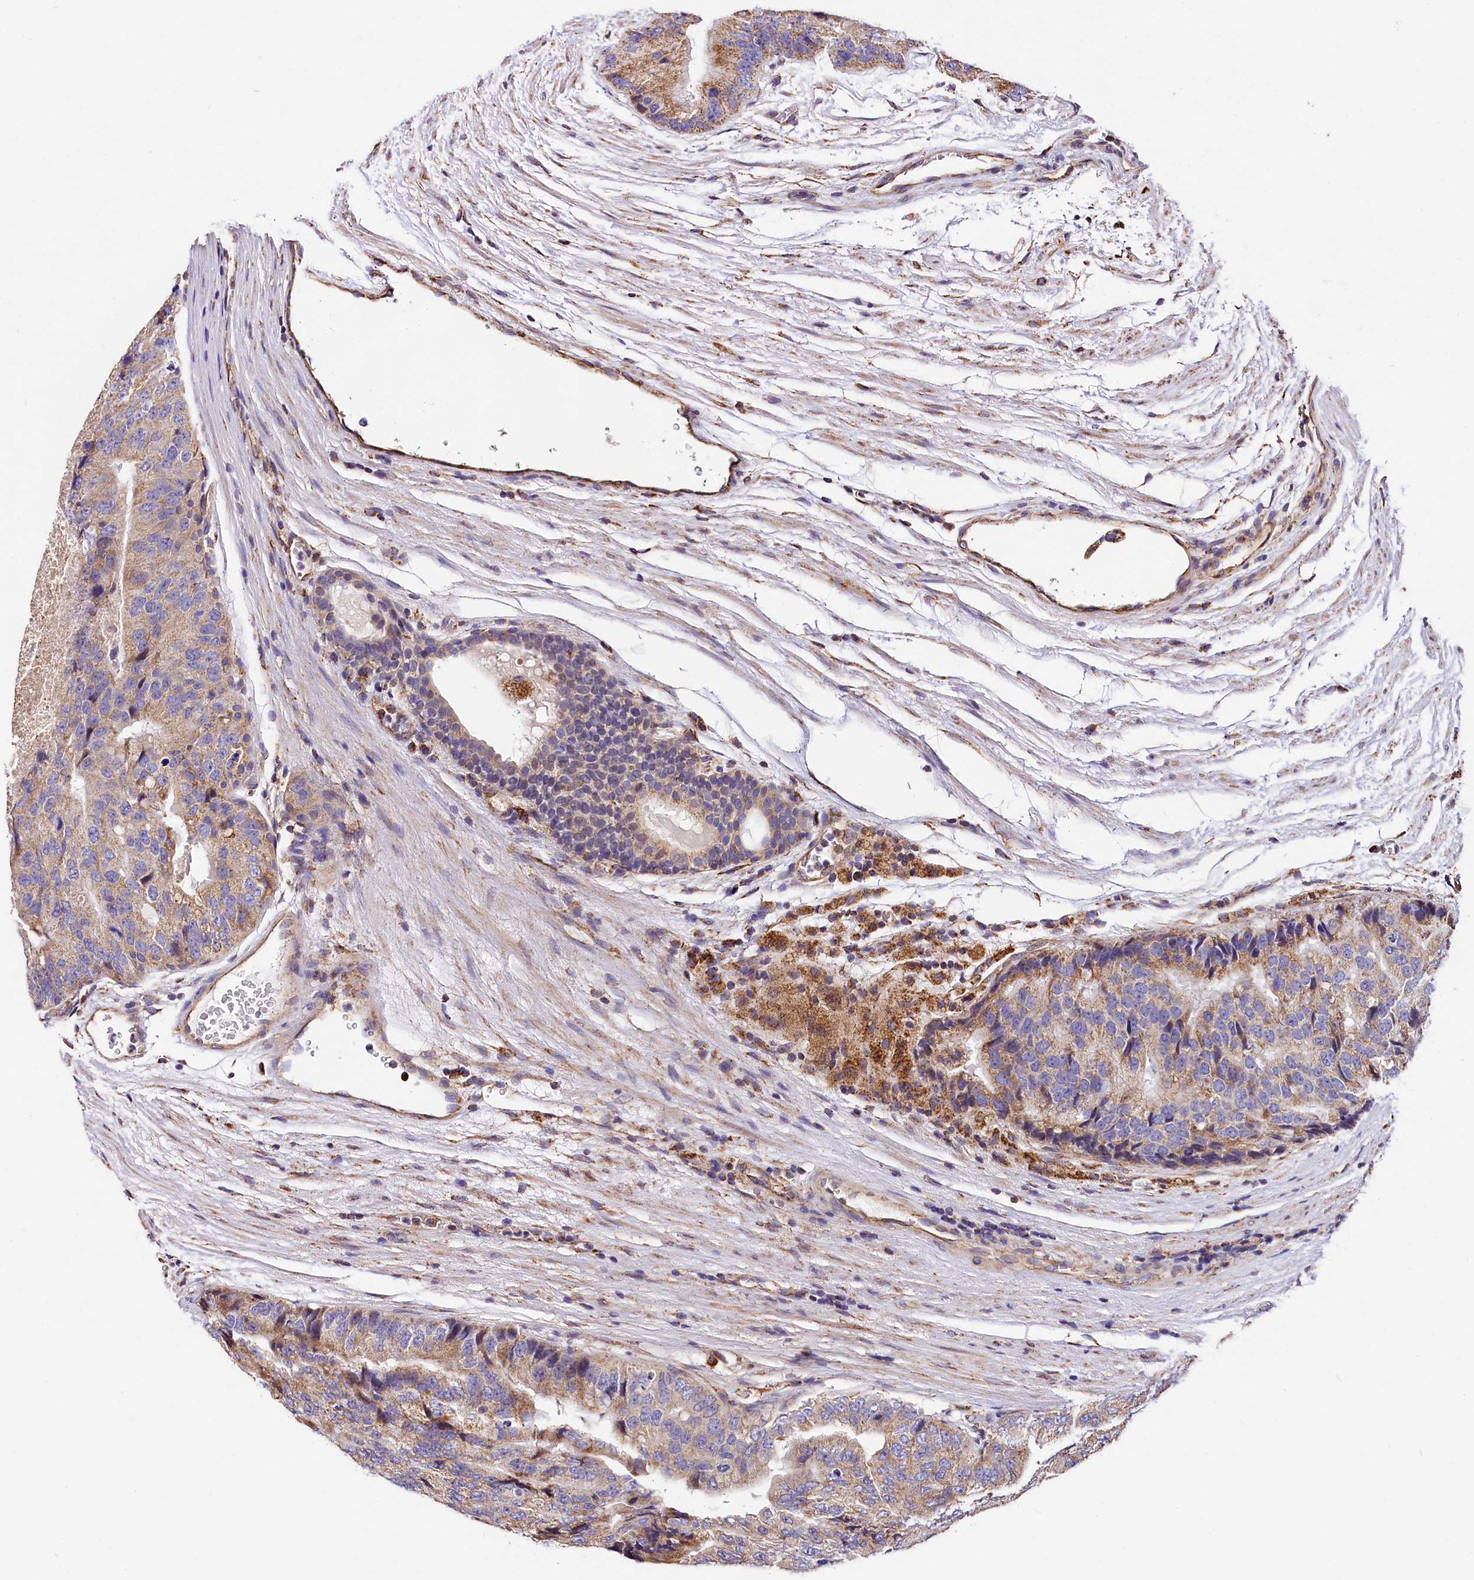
{"staining": {"intensity": "weak", "quantity": ">75%", "location": "cytoplasmic/membranous"}, "tissue": "prostate cancer", "cell_type": "Tumor cells", "image_type": "cancer", "snomed": [{"axis": "morphology", "description": "Adenocarcinoma, High grade"}, {"axis": "topography", "description": "Prostate"}], "caption": "Immunohistochemistry image of human prostate cancer (adenocarcinoma (high-grade)) stained for a protein (brown), which demonstrates low levels of weak cytoplasmic/membranous positivity in approximately >75% of tumor cells.", "gene": "ACAA2", "patient": {"sex": "male", "age": 70}}